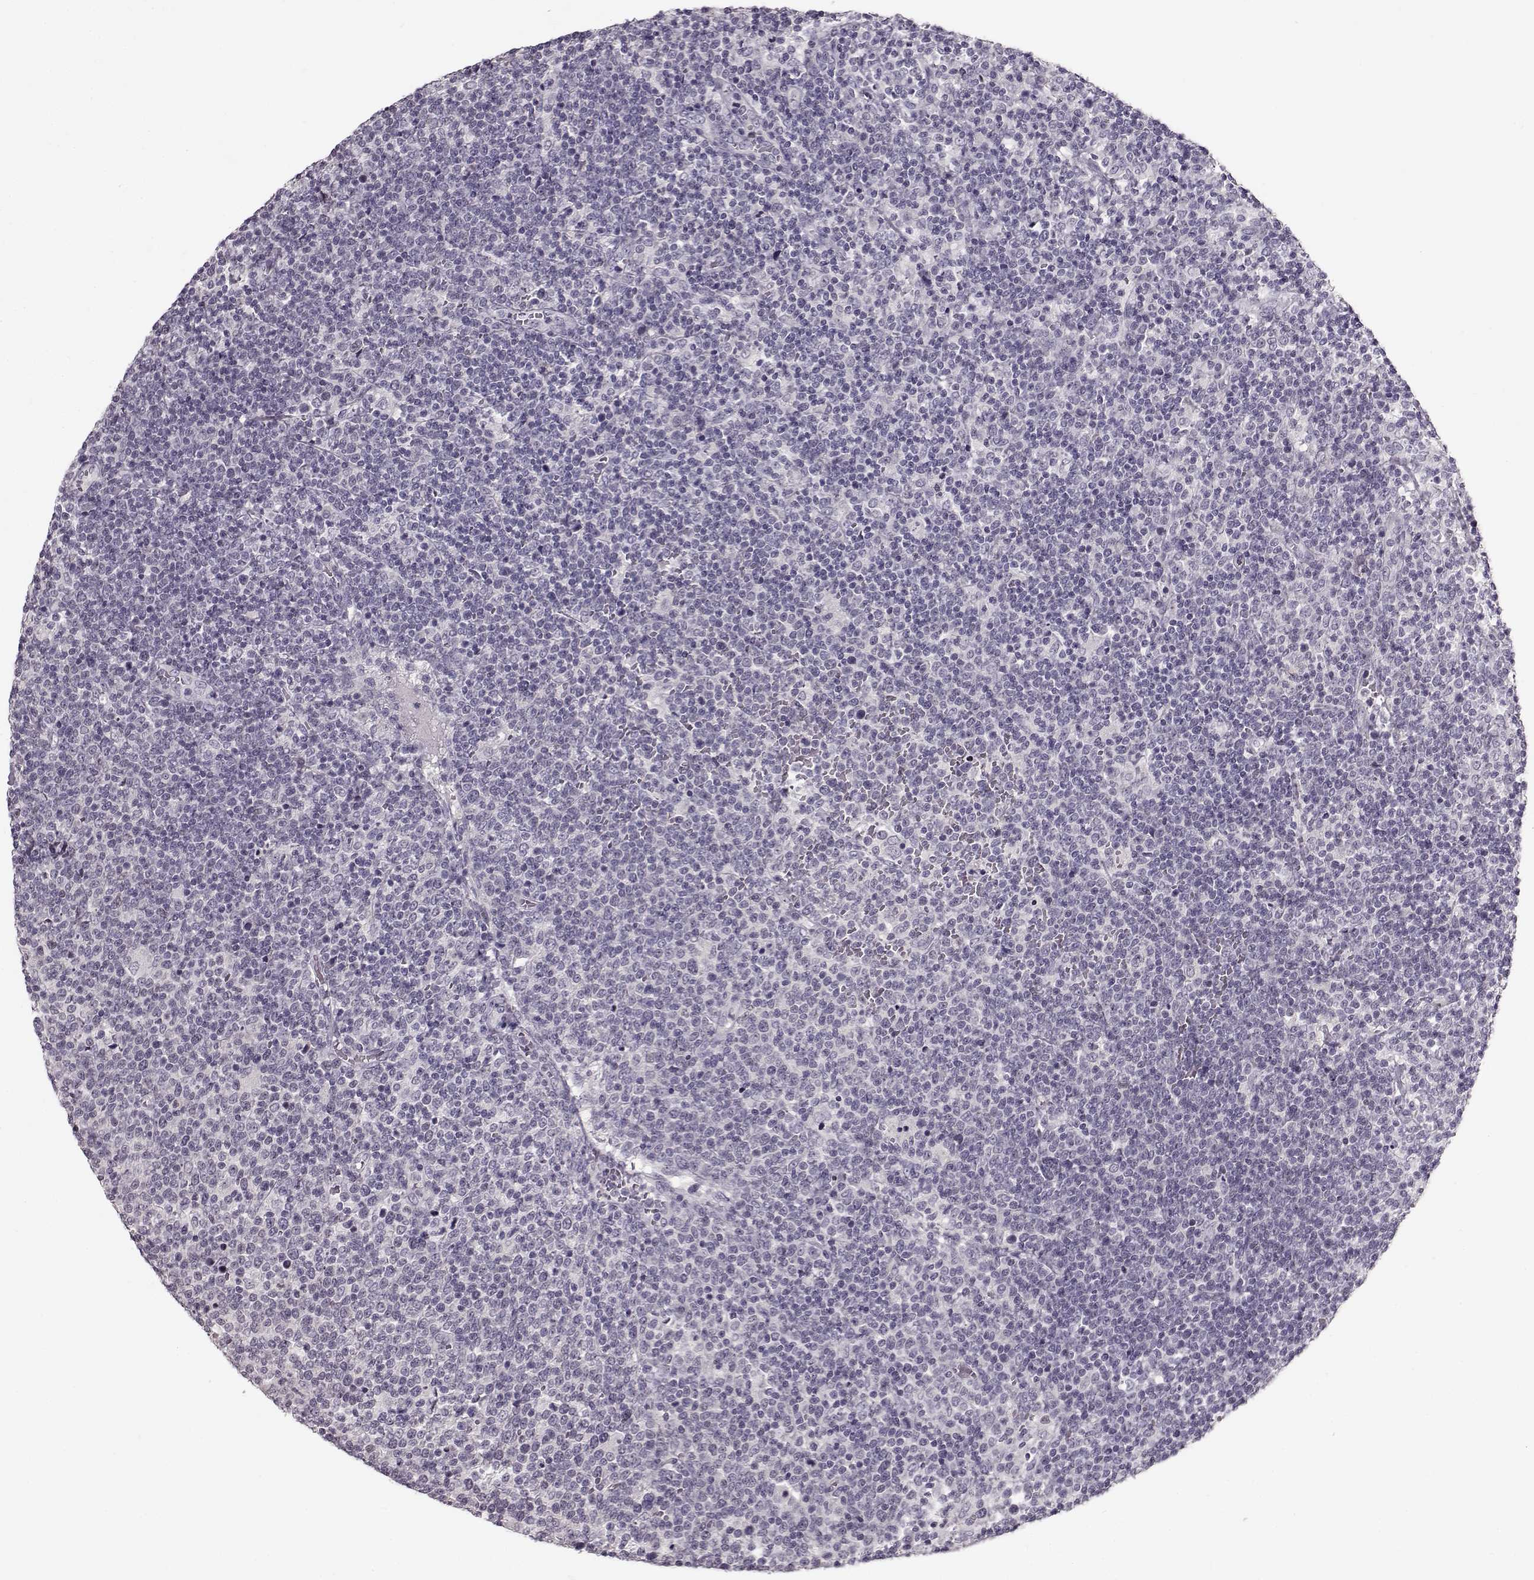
{"staining": {"intensity": "negative", "quantity": "none", "location": "none"}, "tissue": "lymphoma", "cell_type": "Tumor cells", "image_type": "cancer", "snomed": [{"axis": "morphology", "description": "Malignant lymphoma, non-Hodgkin's type, High grade"}, {"axis": "topography", "description": "Lymph node"}], "caption": "High power microscopy image of an immunohistochemistry (IHC) image of lymphoma, revealing no significant expression in tumor cells. (DAB immunohistochemistry with hematoxylin counter stain).", "gene": "RP1L1", "patient": {"sex": "male", "age": 61}}